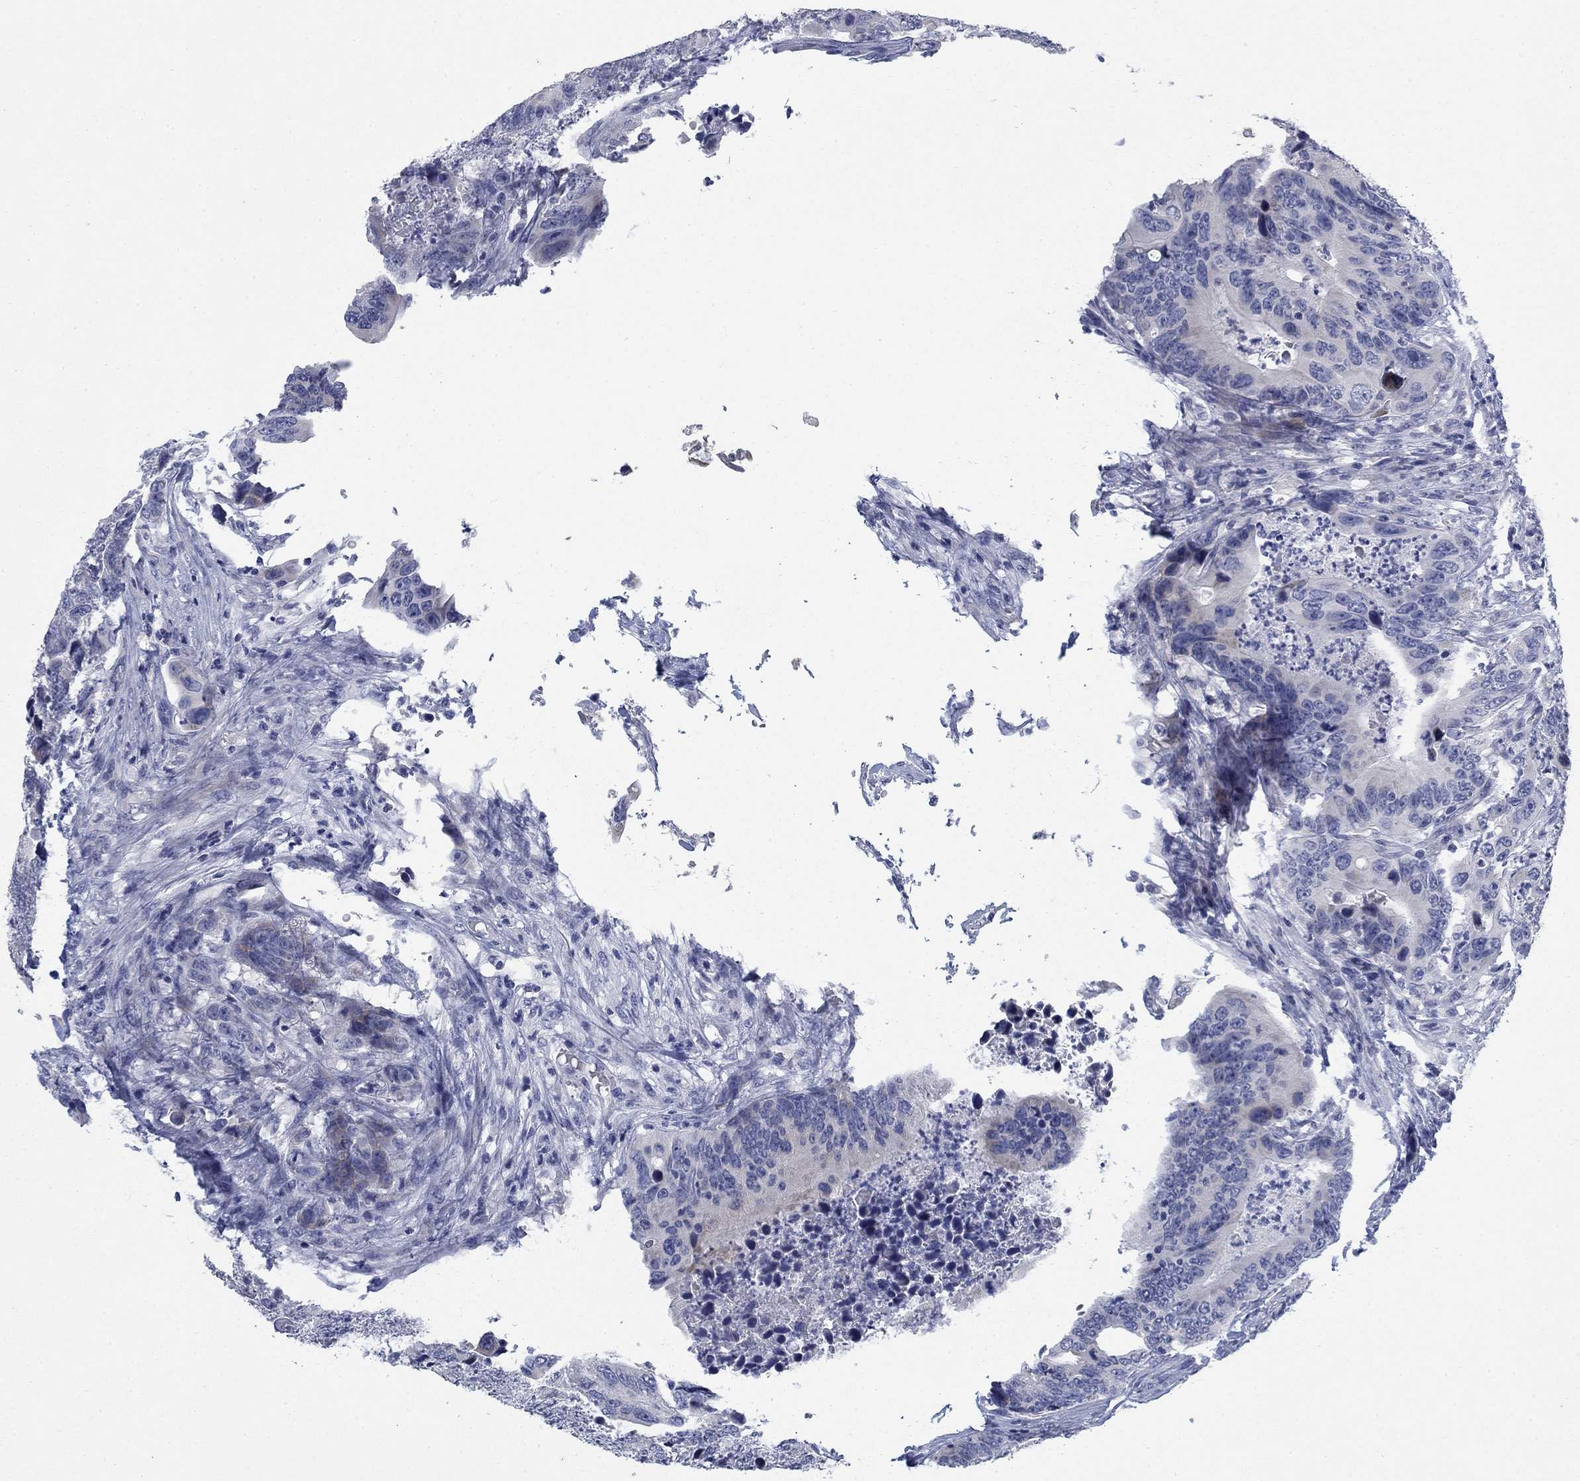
{"staining": {"intensity": "negative", "quantity": "none", "location": "none"}, "tissue": "colorectal cancer", "cell_type": "Tumor cells", "image_type": "cancer", "snomed": [{"axis": "morphology", "description": "Adenocarcinoma, NOS"}, {"axis": "topography", "description": "Colon"}], "caption": "Immunohistochemistry (IHC) of human colorectal cancer (adenocarcinoma) exhibits no staining in tumor cells.", "gene": "DNER", "patient": {"sex": "female", "age": 90}}